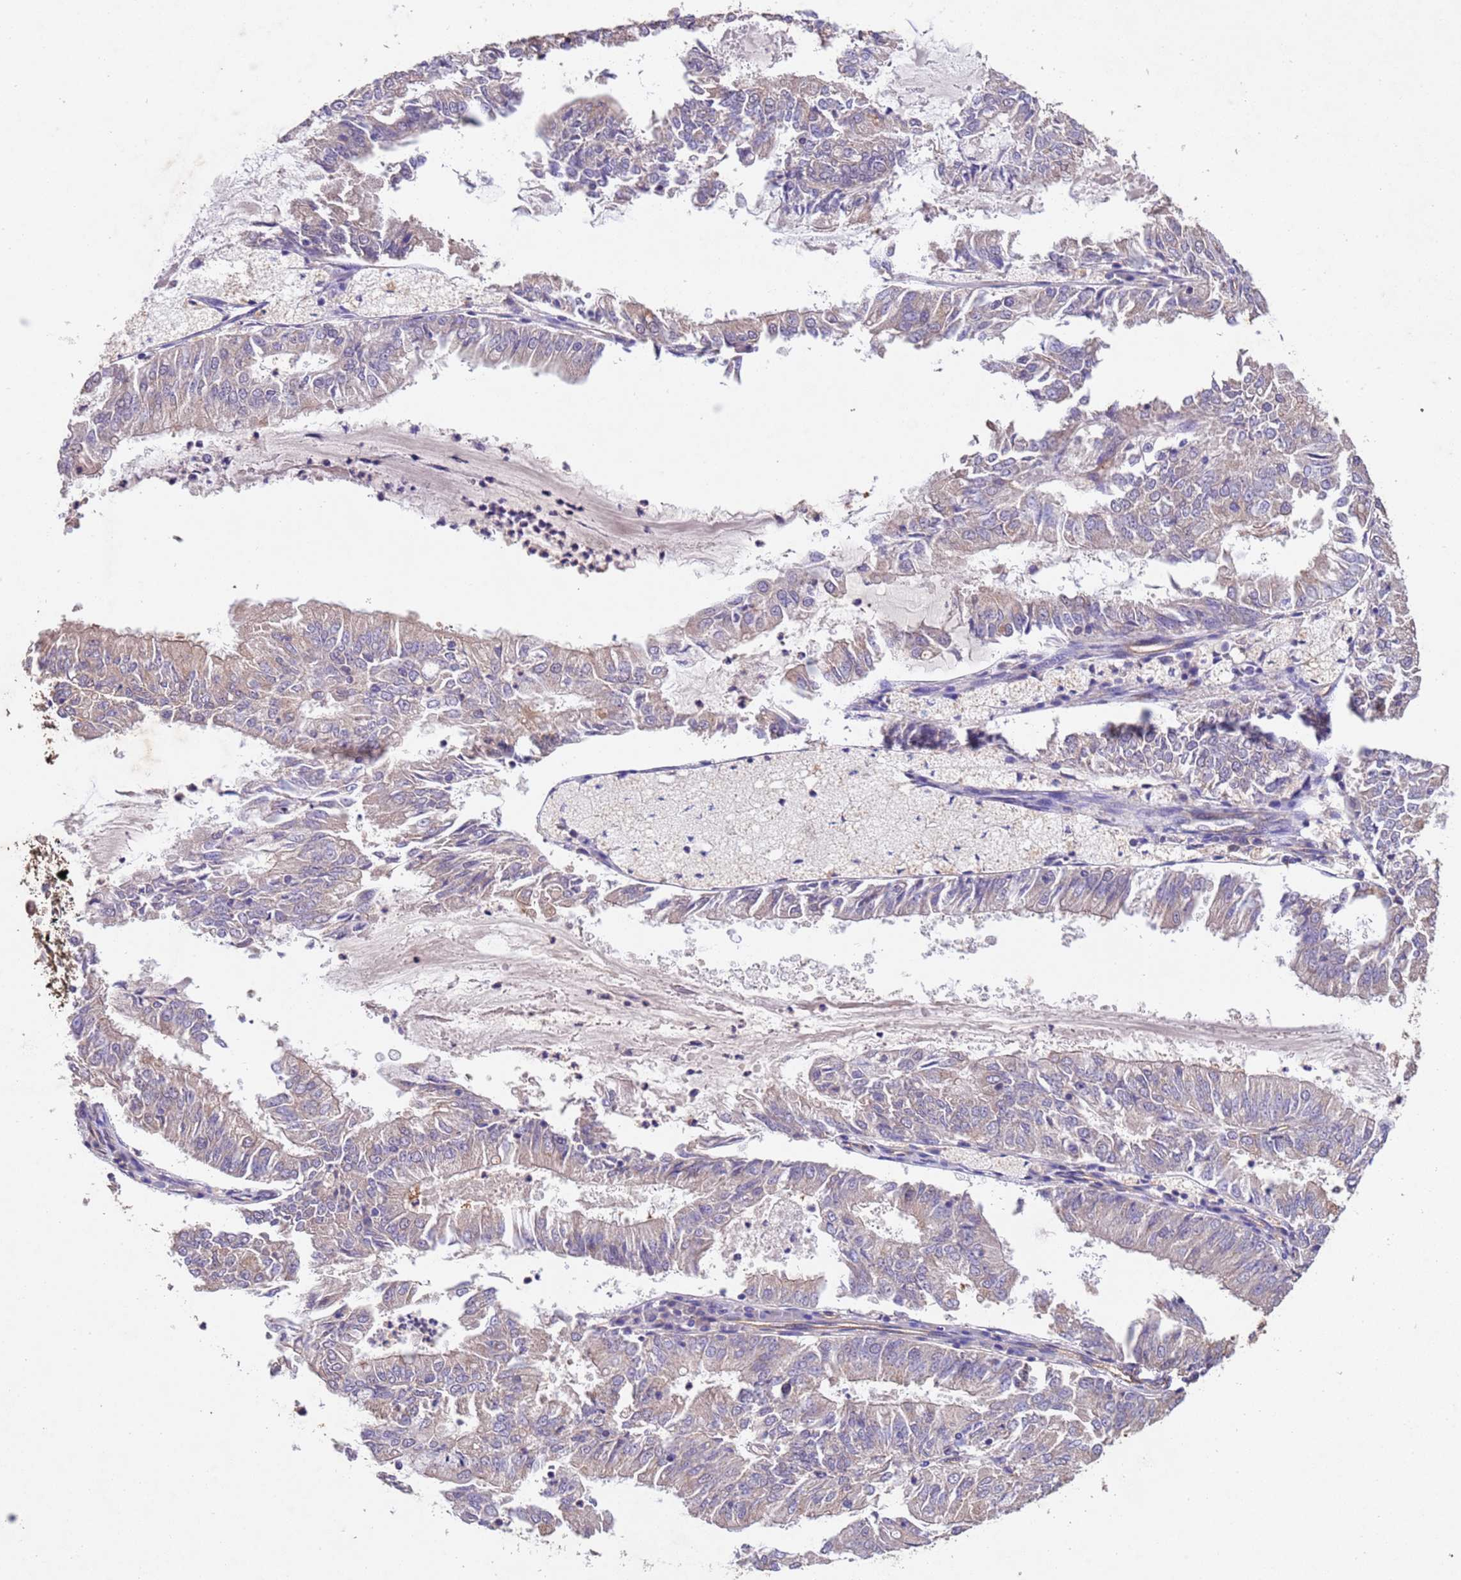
{"staining": {"intensity": "weak", "quantity": "<25%", "location": "cytoplasmic/membranous"}, "tissue": "endometrial cancer", "cell_type": "Tumor cells", "image_type": "cancer", "snomed": [{"axis": "morphology", "description": "Adenocarcinoma, NOS"}, {"axis": "topography", "description": "Endometrium"}], "caption": "The image demonstrates no staining of tumor cells in endometrial cancer (adenocarcinoma).", "gene": "MTX3", "patient": {"sex": "female", "age": 57}}